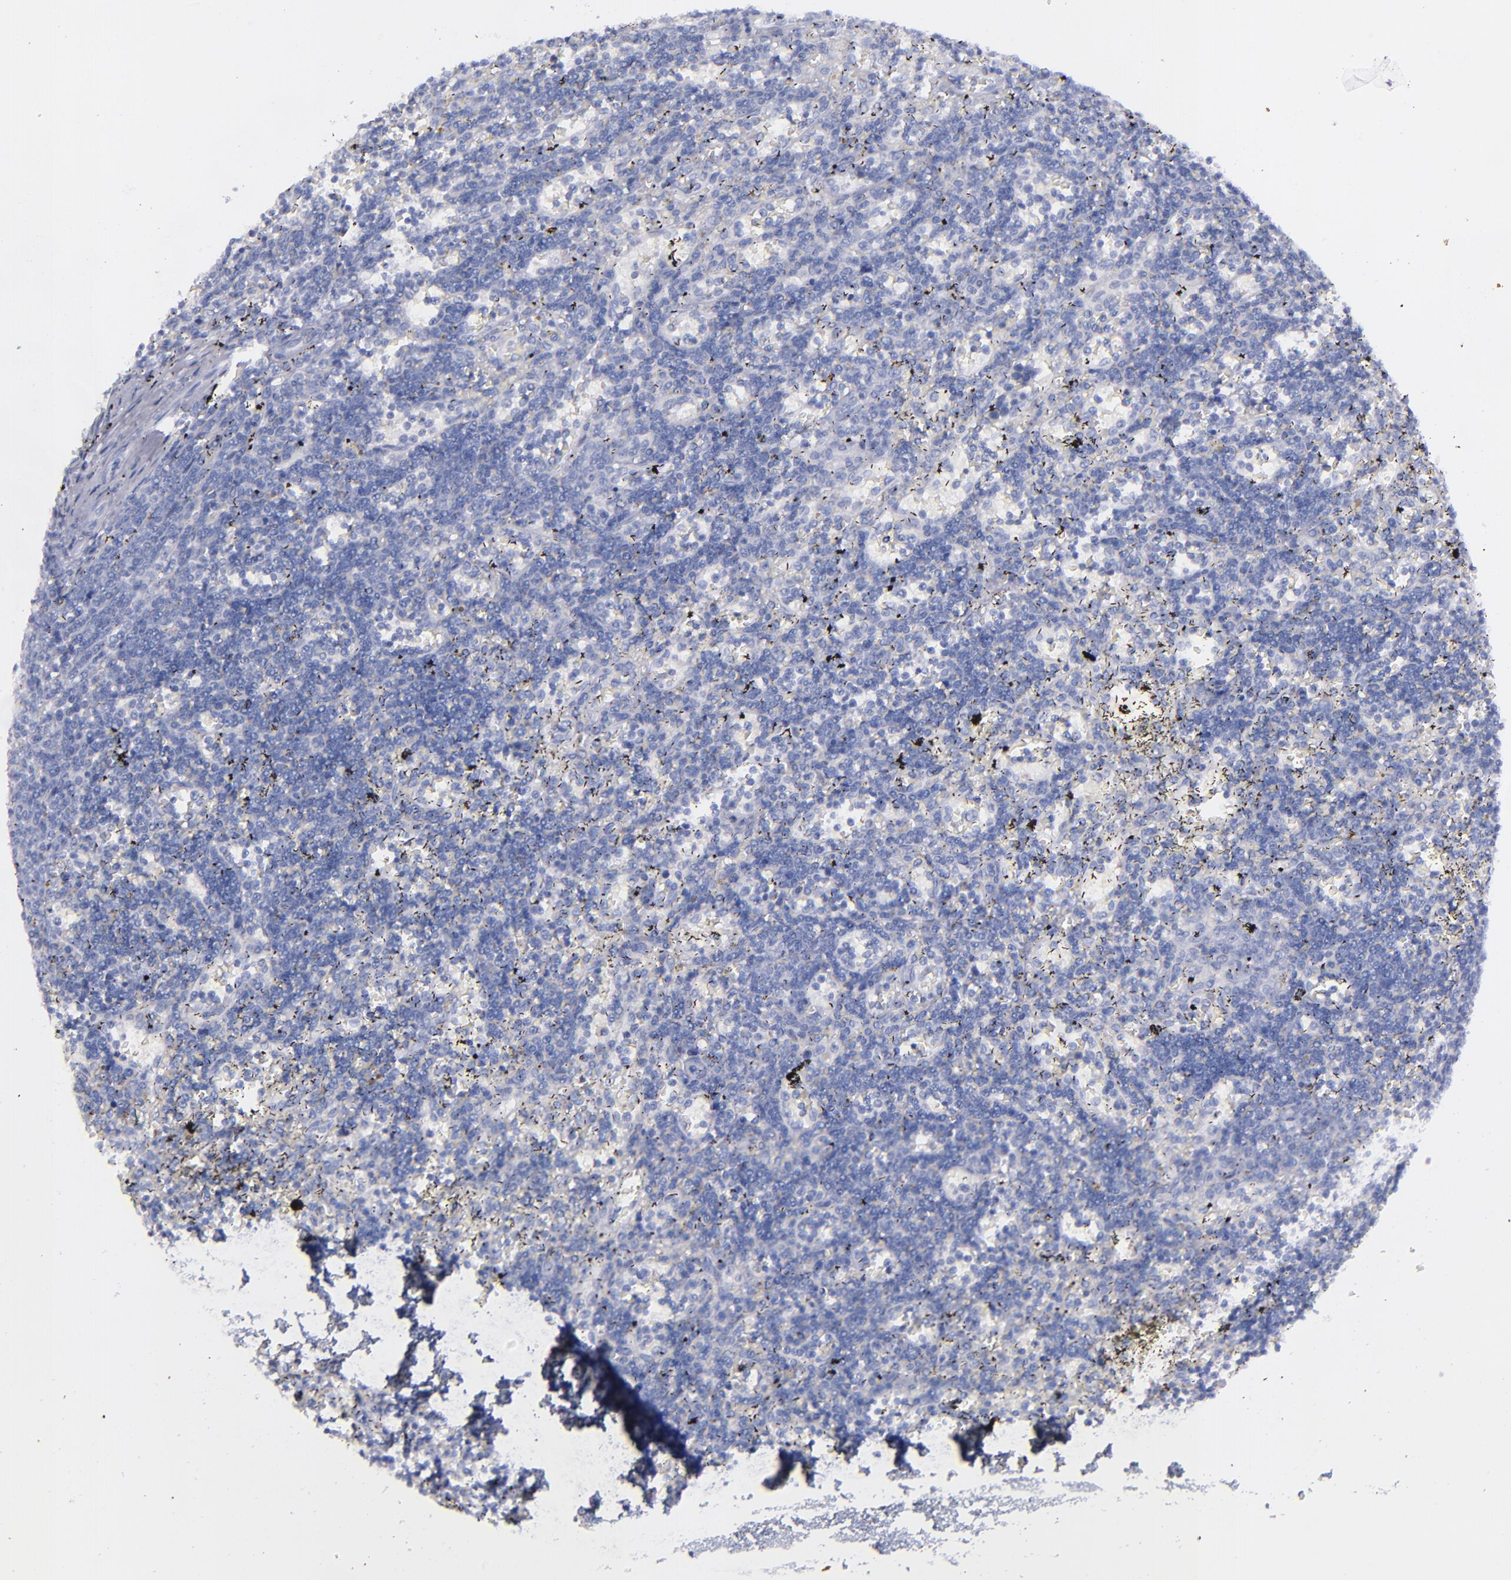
{"staining": {"intensity": "negative", "quantity": "none", "location": "none"}, "tissue": "lymphoma", "cell_type": "Tumor cells", "image_type": "cancer", "snomed": [{"axis": "morphology", "description": "Malignant lymphoma, non-Hodgkin's type, Low grade"}, {"axis": "topography", "description": "Spleen"}], "caption": "Photomicrograph shows no significant protein expression in tumor cells of lymphoma.", "gene": "SNAP25", "patient": {"sex": "male", "age": 60}}